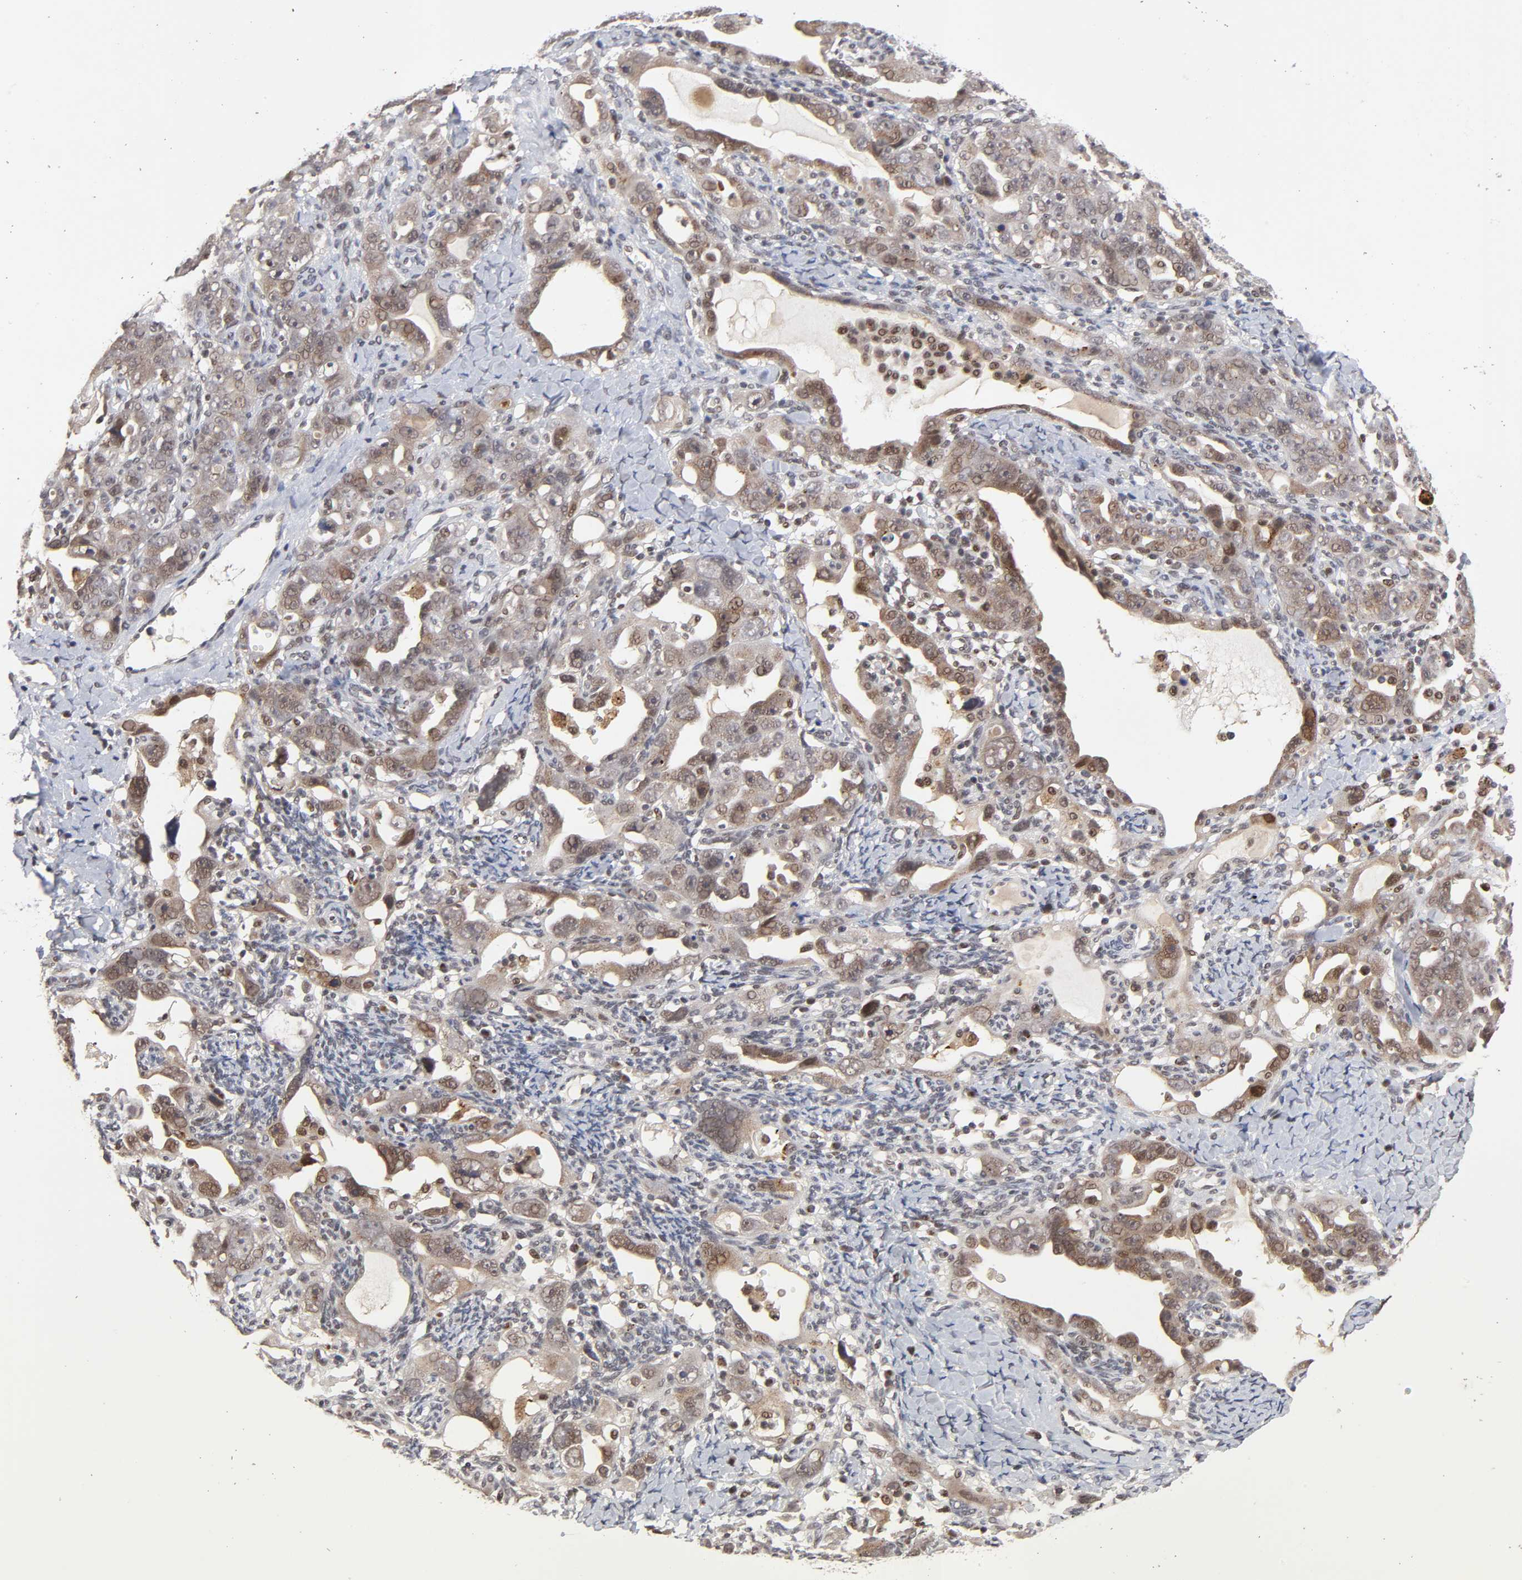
{"staining": {"intensity": "moderate", "quantity": ">75%", "location": "cytoplasmic/membranous,nuclear"}, "tissue": "ovarian cancer", "cell_type": "Tumor cells", "image_type": "cancer", "snomed": [{"axis": "morphology", "description": "Cystadenocarcinoma, serous, NOS"}, {"axis": "topography", "description": "Ovary"}], "caption": "Protein expression analysis of human ovarian cancer (serous cystadenocarcinoma) reveals moderate cytoplasmic/membranous and nuclear staining in approximately >75% of tumor cells.", "gene": "EP300", "patient": {"sex": "female", "age": 66}}